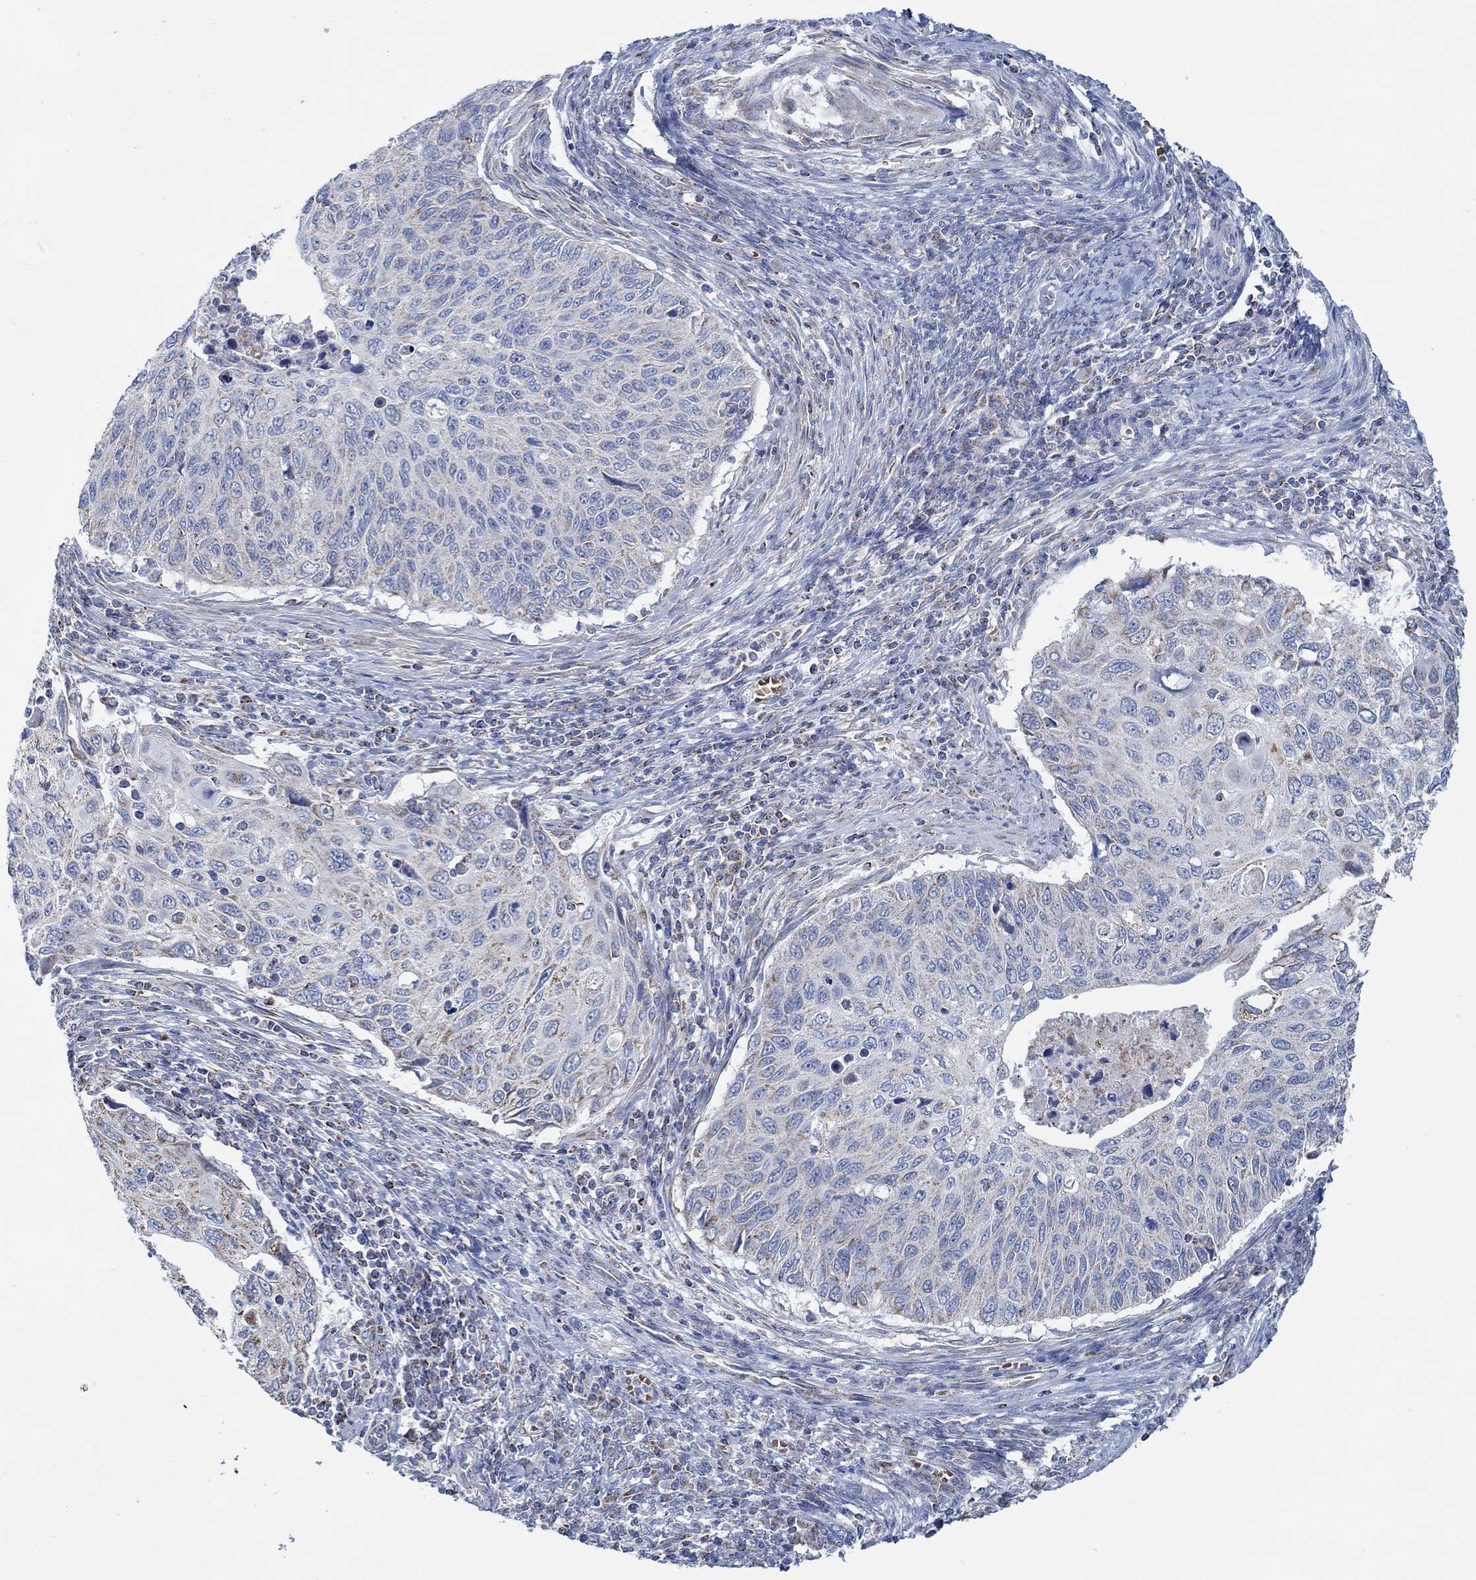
{"staining": {"intensity": "negative", "quantity": "none", "location": "none"}, "tissue": "cervical cancer", "cell_type": "Tumor cells", "image_type": "cancer", "snomed": [{"axis": "morphology", "description": "Squamous cell carcinoma, NOS"}, {"axis": "topography", "description": "Cervix"}], "caption": "IHC histopathology image of neoplastic tissue: cervical cancer (squamous cell carcinoma) stained with DAB (3,3'-diaminobenzidine) demonstrates no significant protein positivity in tumor cells.", "gene": "GLOD5", "patient": {"sex": "female", "age": 70}}